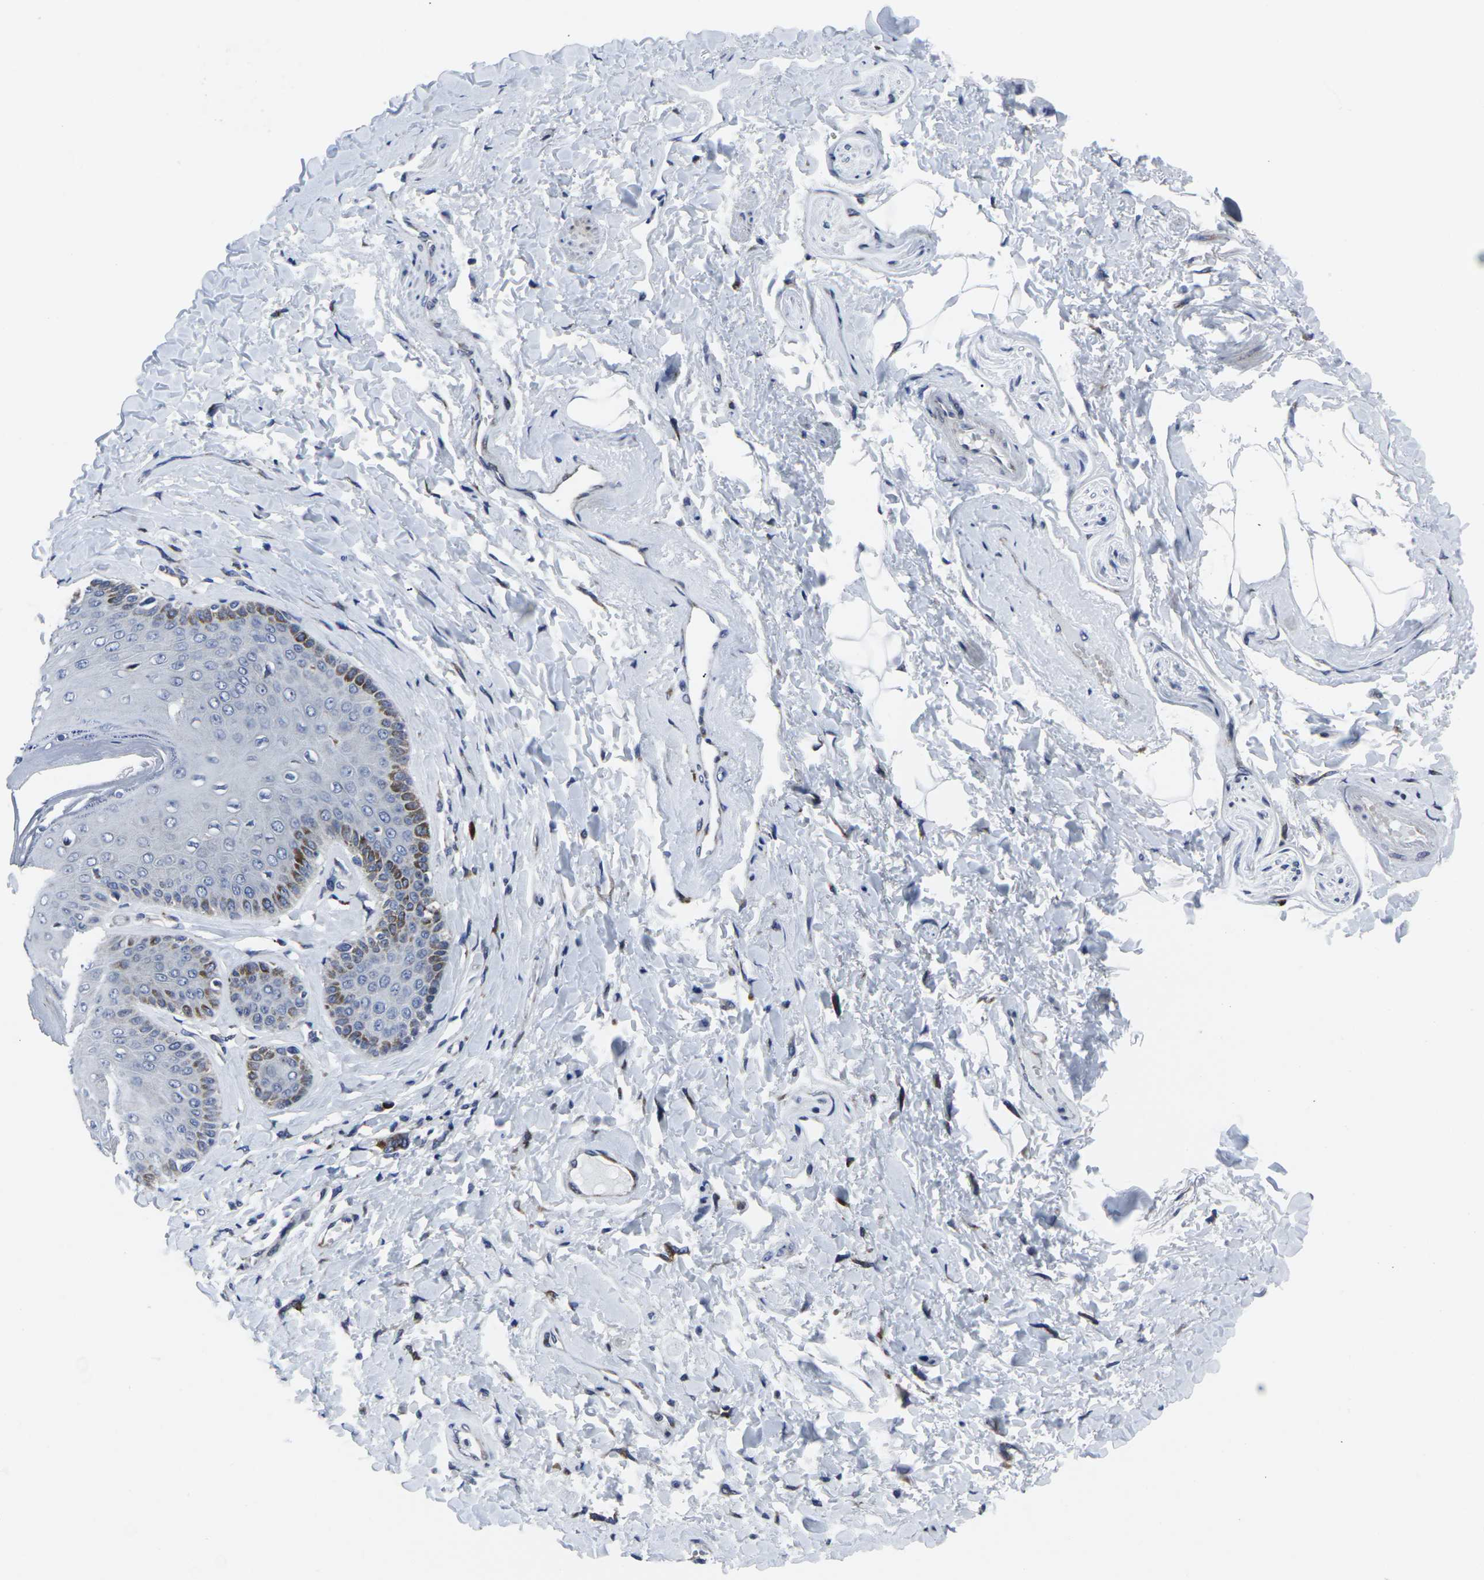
{"staining": {"intensity": "moderate", "quantity": "<25%", "location": "cytoplasmic/membranous"}, "tissue": "skin", "cell_type": "Epidermal cells", "image_type": "normal", "snomed": [{"axis": "morphology", "description": "Normal tissue, NOS"}, {"axis": "topography", "description": "Anal"}], "caption": "An IHC photomicrograph of unremarkable tissue is shown. Protein staining in brown labels moderate cytoplasmic/membranous positivity in skin within epidermal cells.", "gene": "RPN1", "patient": {"sex": "male", "age": 69}}